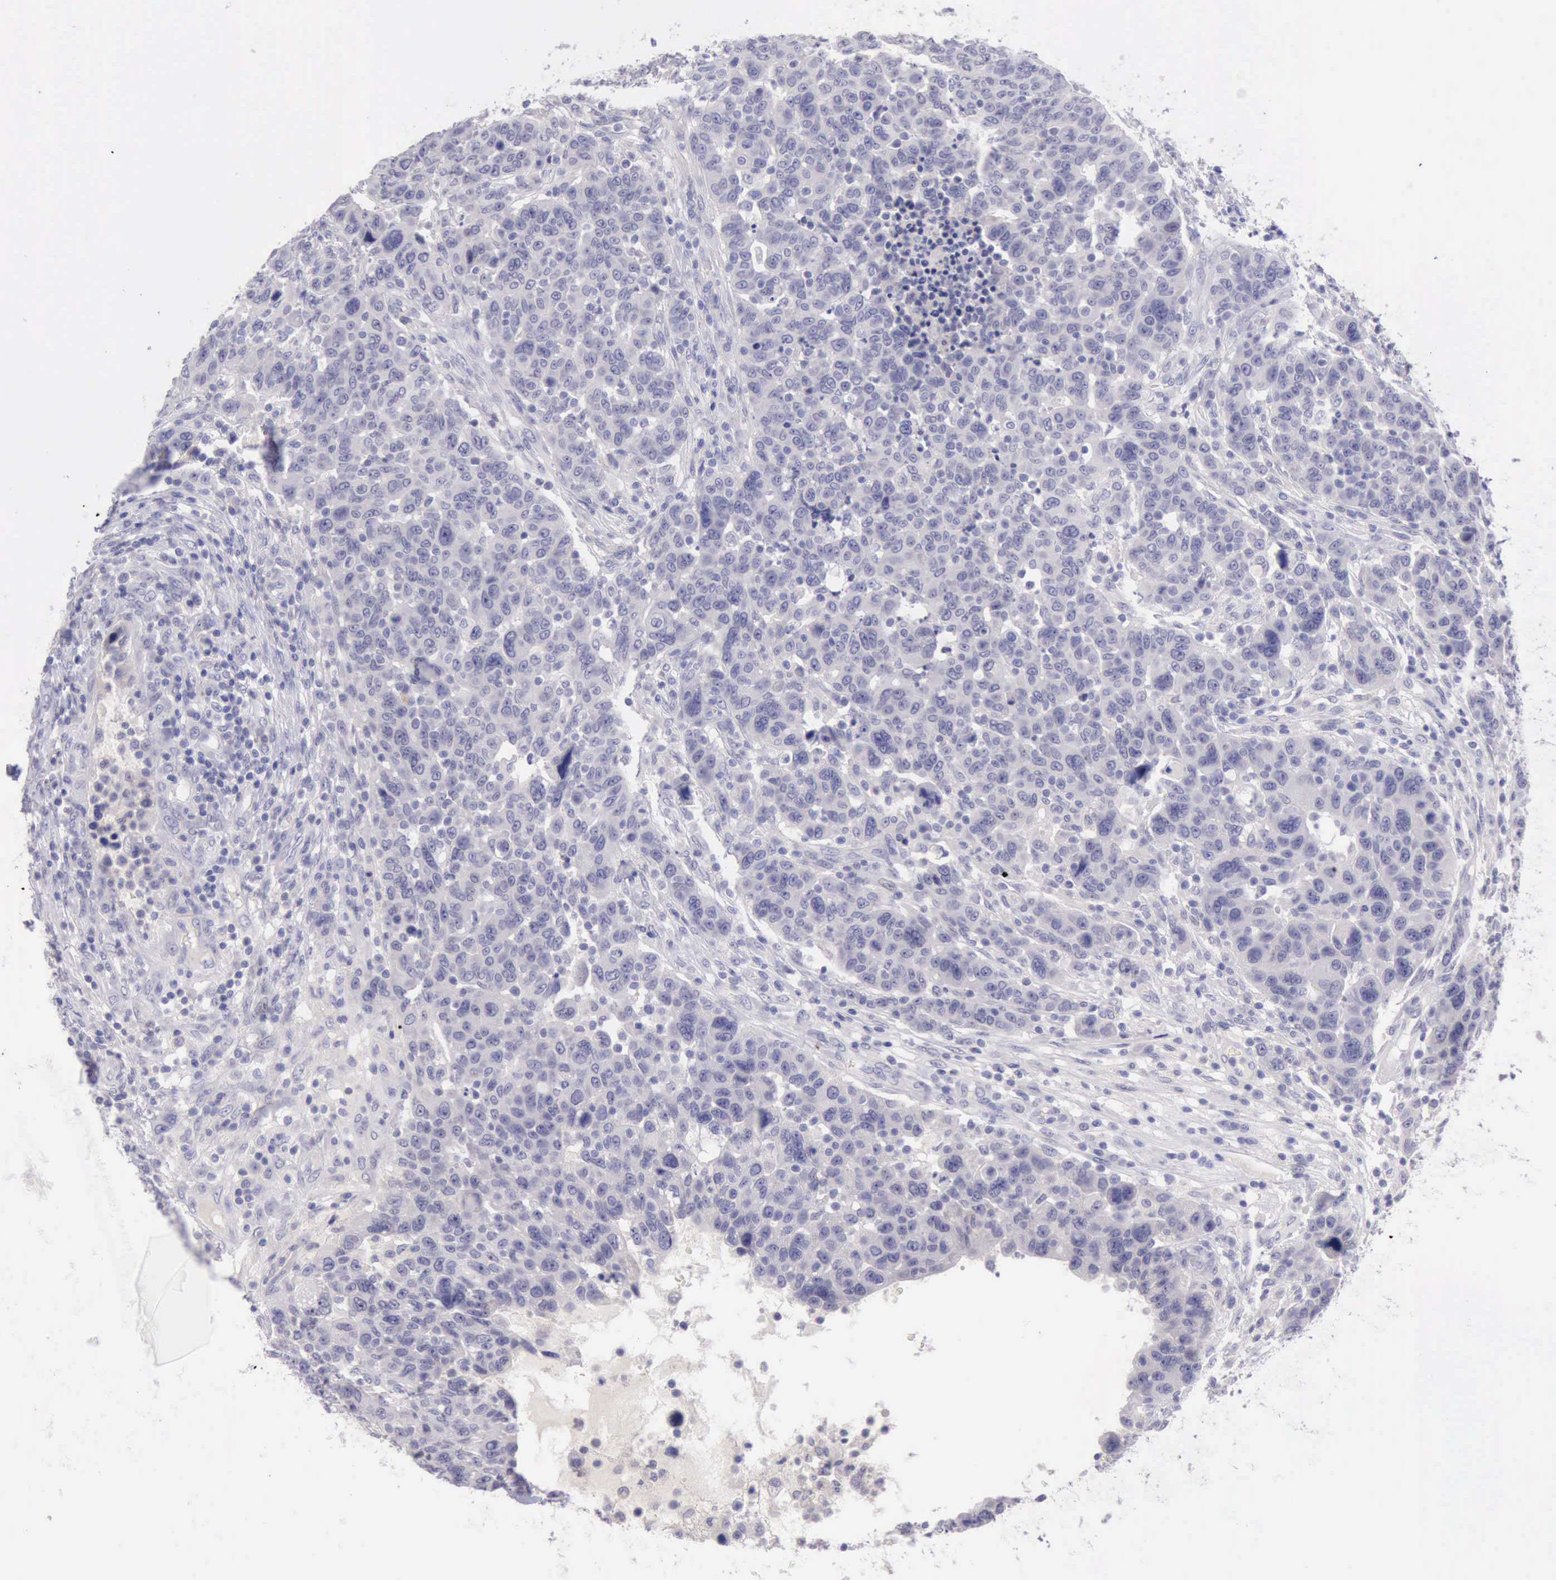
{"staining": {"intensity": "negative", "quantity": "none", "location": "none"}, "tissue": "breast cancer", "cell_type": "Tumor cells", "image_type": "cancer", "snomed": [{"axis": "morphology", "description": "Duct carcinoma"}, {"axis": "topography", "description": "Breast"}], "caption": "Human breast cancer stained for a protein using immunohistochemistry (IHC) displays no expression in tumor cells.", "gene": "LRFN5", "patient": {"sex": "female", "age": 37}}